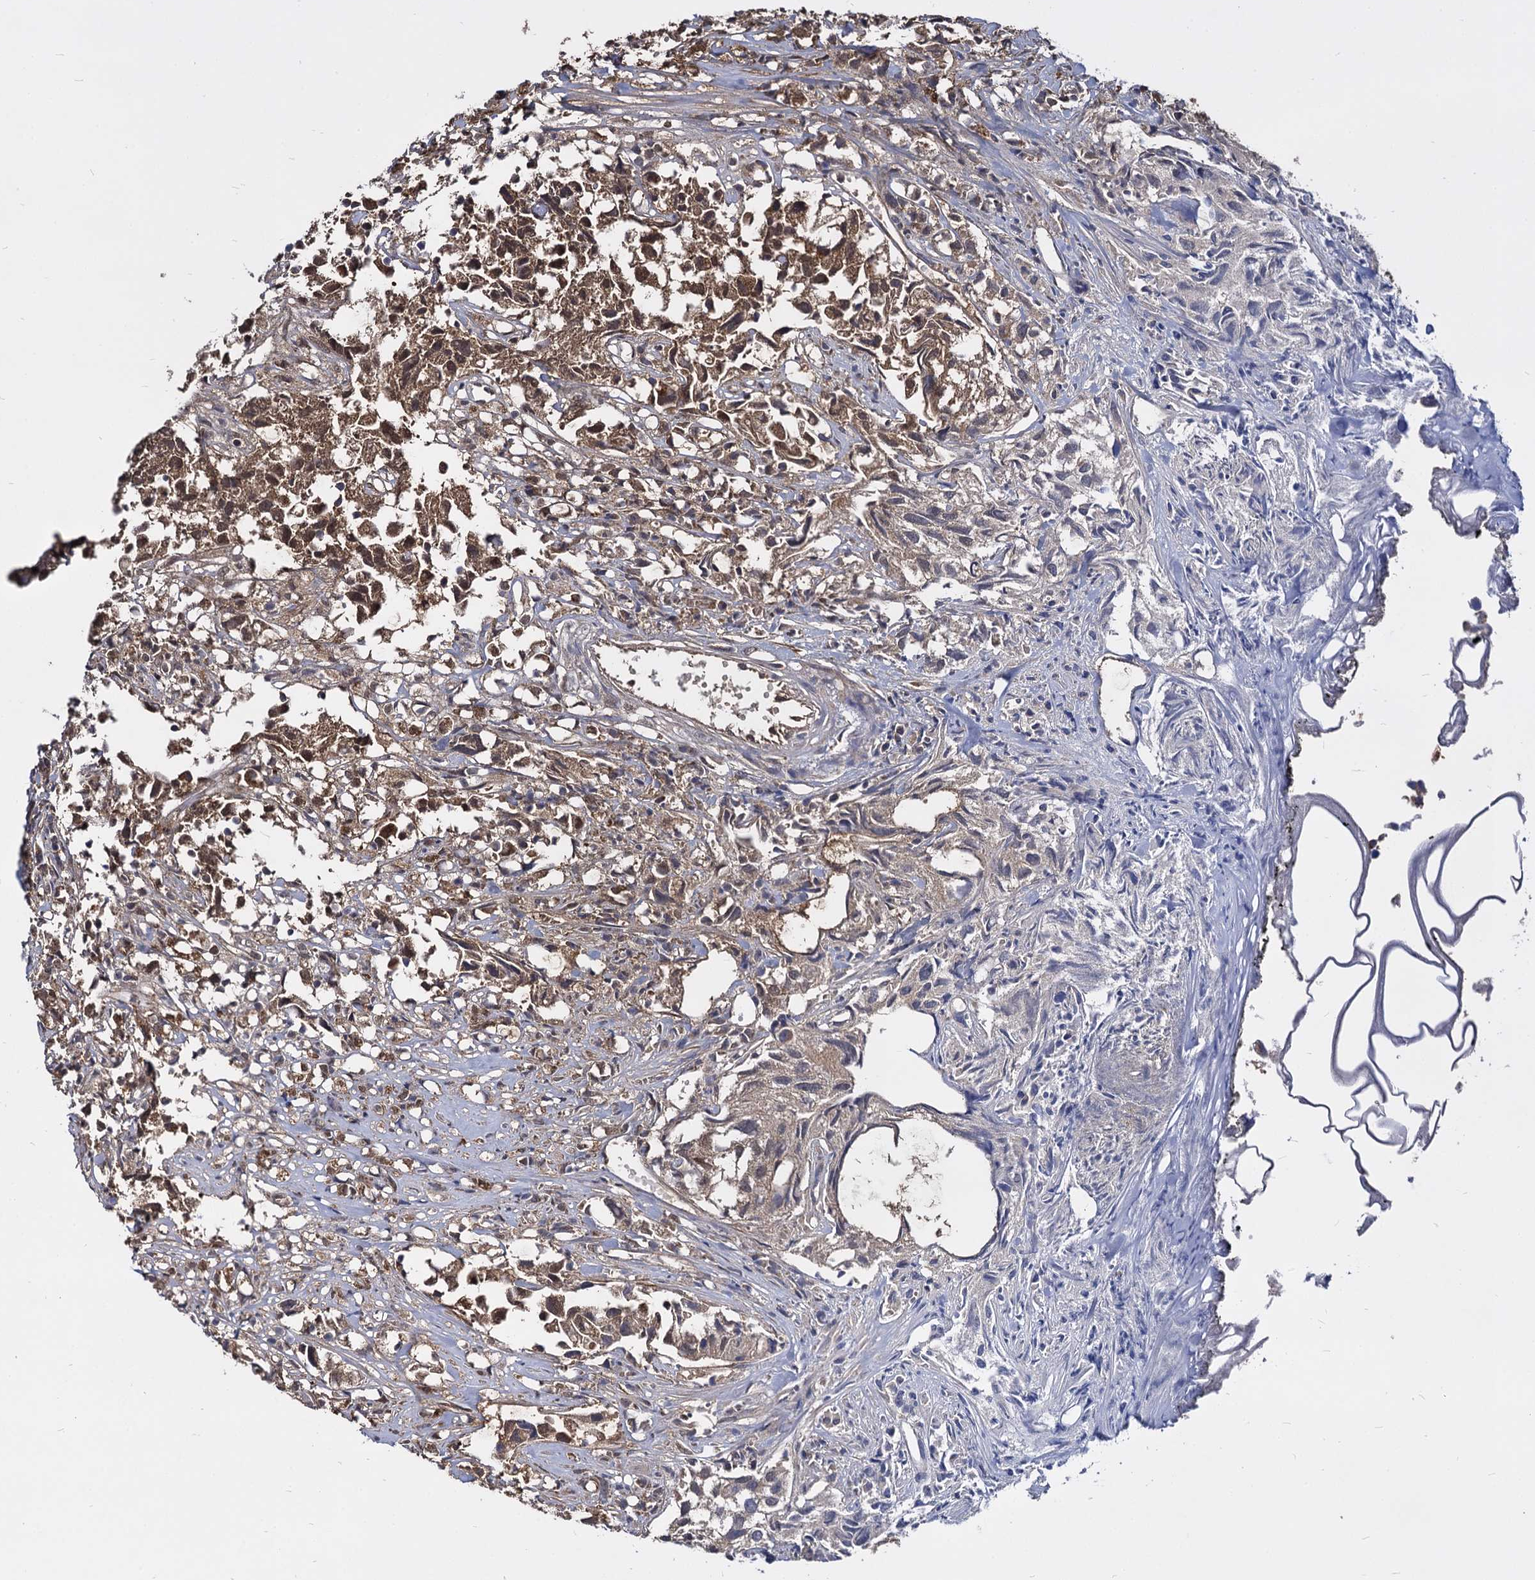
{"staining": {"intensity": "moderate", "quantity": ">75%", "location": "cytoplasmic/membranous"}, "tissue": "urothelial cancer", "cell_type": "Tumor cells", "image_type": "cancer", "snomed": [{"axis": "morphology", "description": "Urothelial carcinoma, High grade"}, {"axis": "topography", "description": "Urinary bladder"}], "caption": "Immunohistochemistry (IHC) (DAB (3,3'-diaminobenzidine)) staining of human urothelial cancer demonstrates moderate cytoplasmic/membranous protein staining in approximately >75% of tumor cells. (DAB = brown stain, brightfield microscopy at high magnification).", "gene": "NME1", "patient": {"sex": "female", "age": 75}}